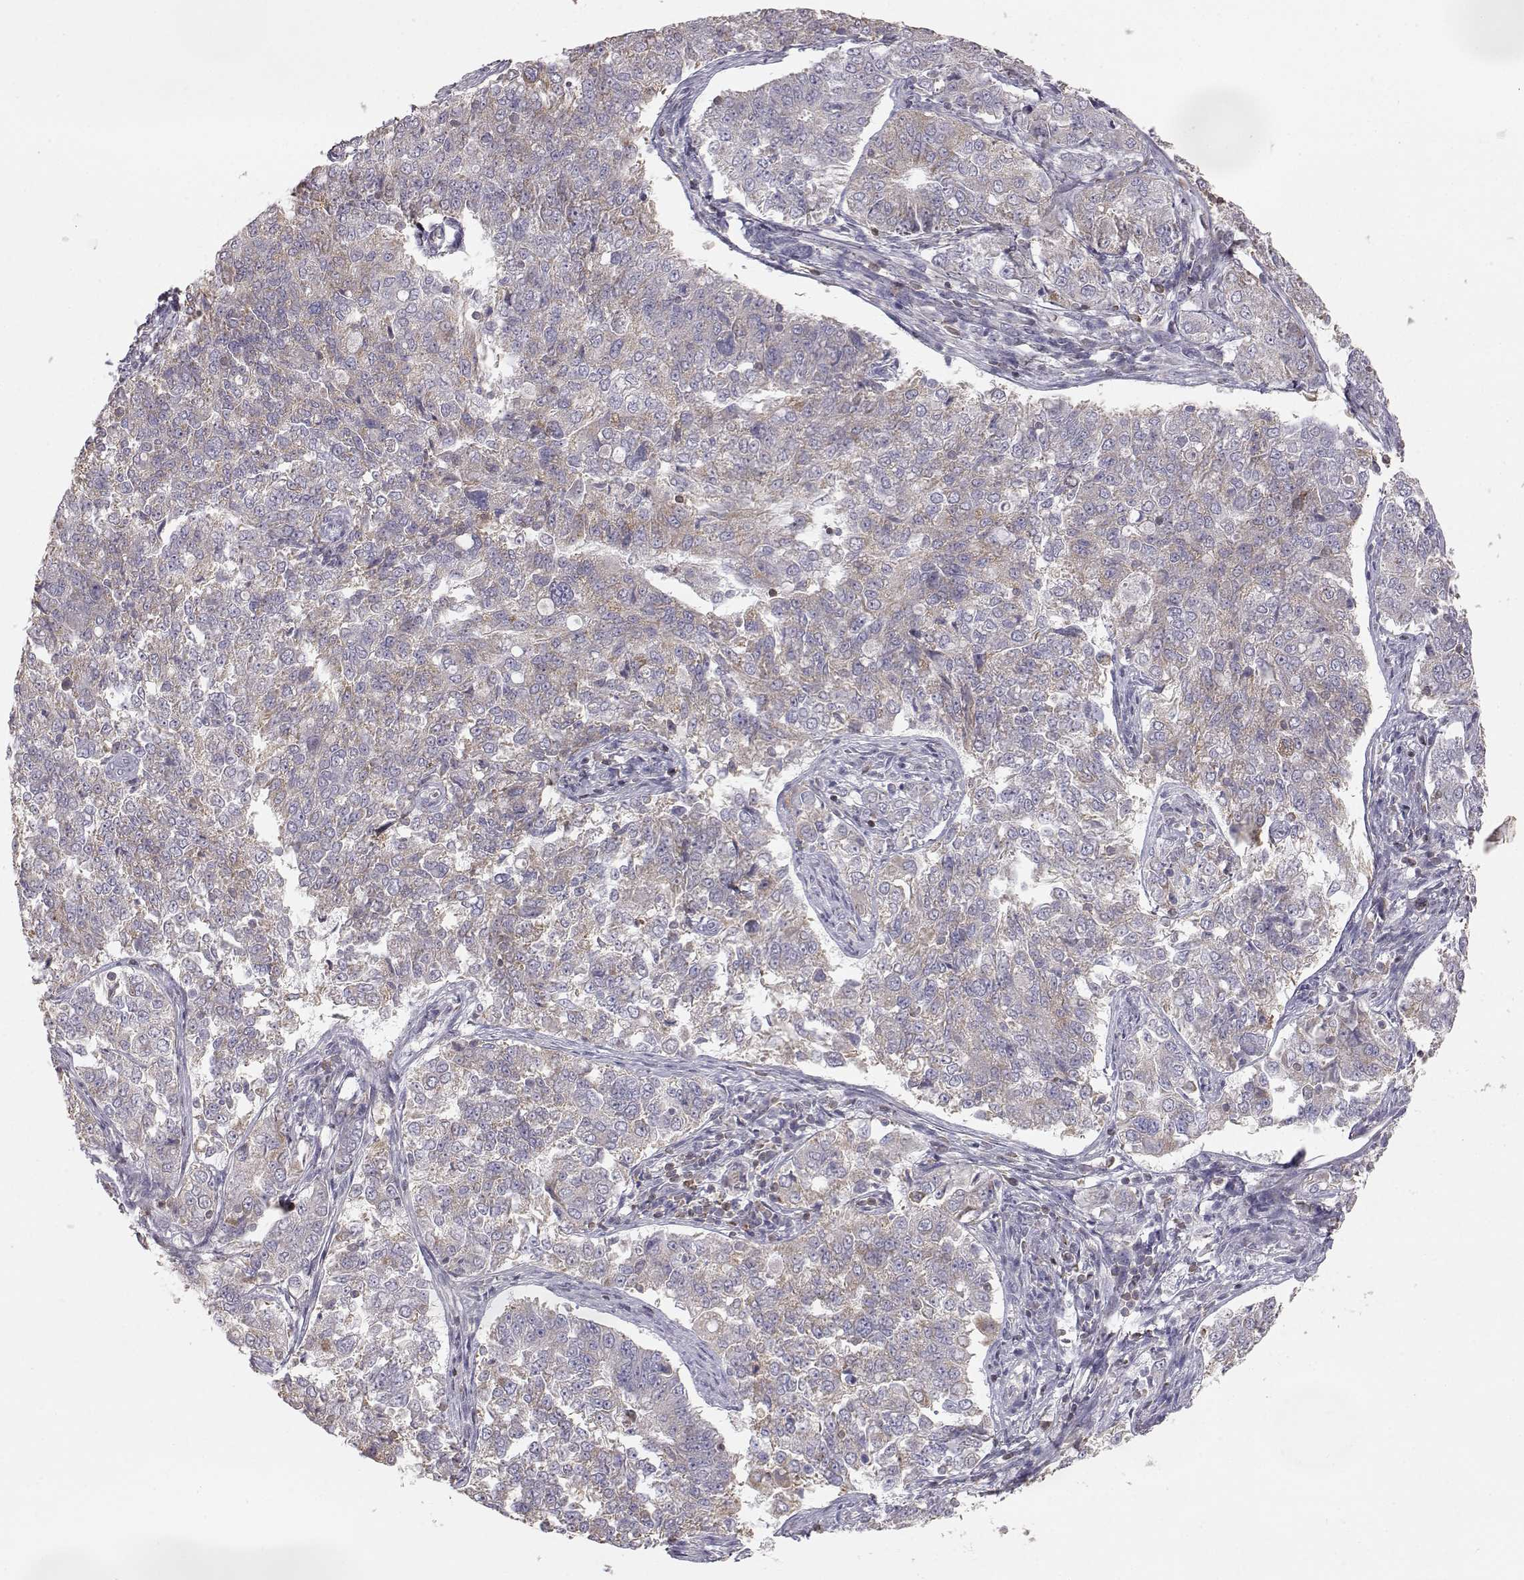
{"staining": {"intensity": "weak", "quantity": ">75%", "location": "cytoplasmic/membranous"}, "tissue": "endometrial cancer", "cell_type": "Tumor cells", "image_type": "cancer", "snomed": [{"axis": "morphology", "description": "Adenocarcinoma, NOS"}, {"axis": "topography", "description": "Endometrium"}], "caption": "Weak cytoplasmic/membranous expression for a protein is present in about >75% of tumor cells of endometrial cancer (adenocarcinoma) using IHC.", "gene": "GRAP2", "patient": {"sex": "female", "age": 43}}